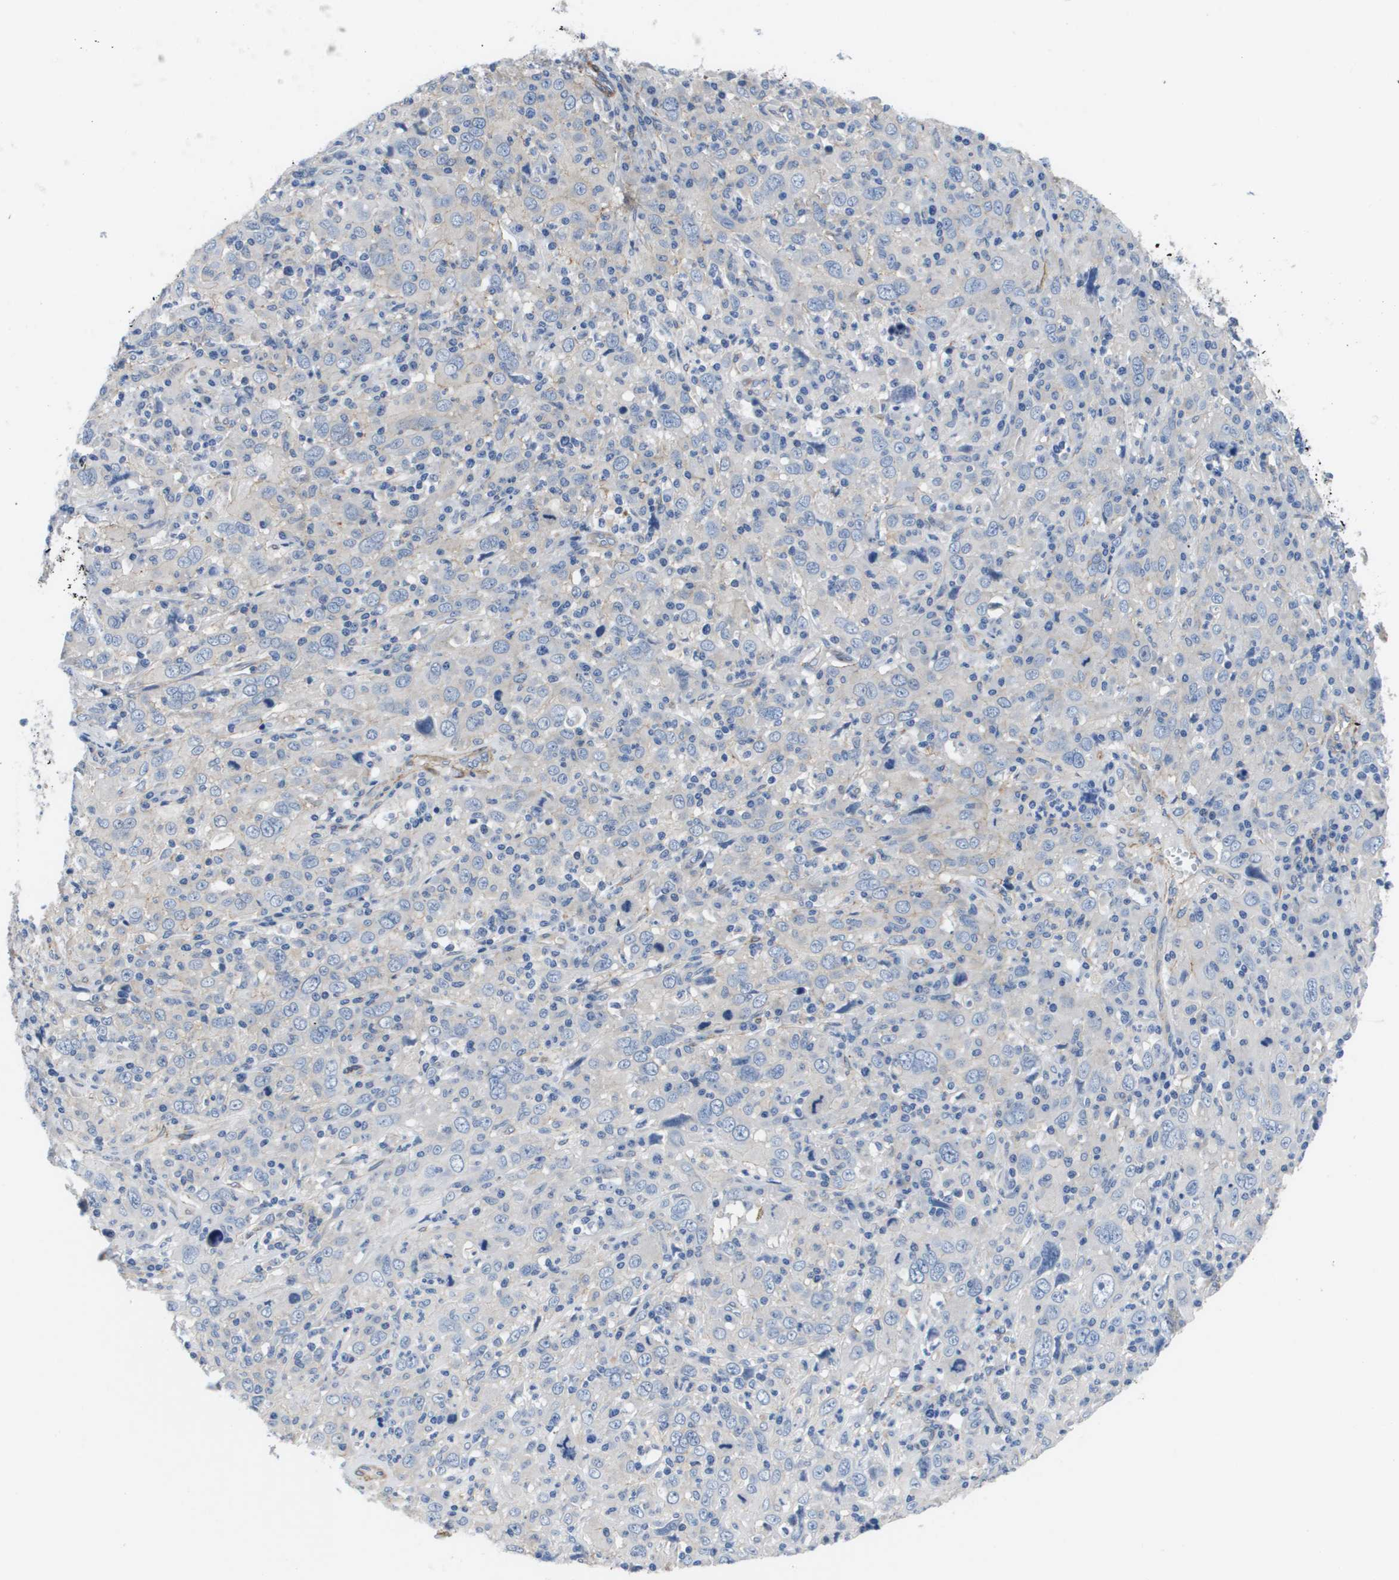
{"staining": {"intensity": "negative", "quantity": "none", "location": "none"}, "tissue": "cervical cancer", "cell_type": "Tumor cells", "image_type": "cancer", "snomed": [{"axis": "morphology", "description": "Squamous cell carcinoma, NOS"}, {"axis": "topography", "description": "Cervix"}], "caption": "The photomicrograph shows no staining of tumor cells in squamous cell carcinoma (cervical).", "gene": "LPP", "patient": {"sex": "female", "age": 46}}